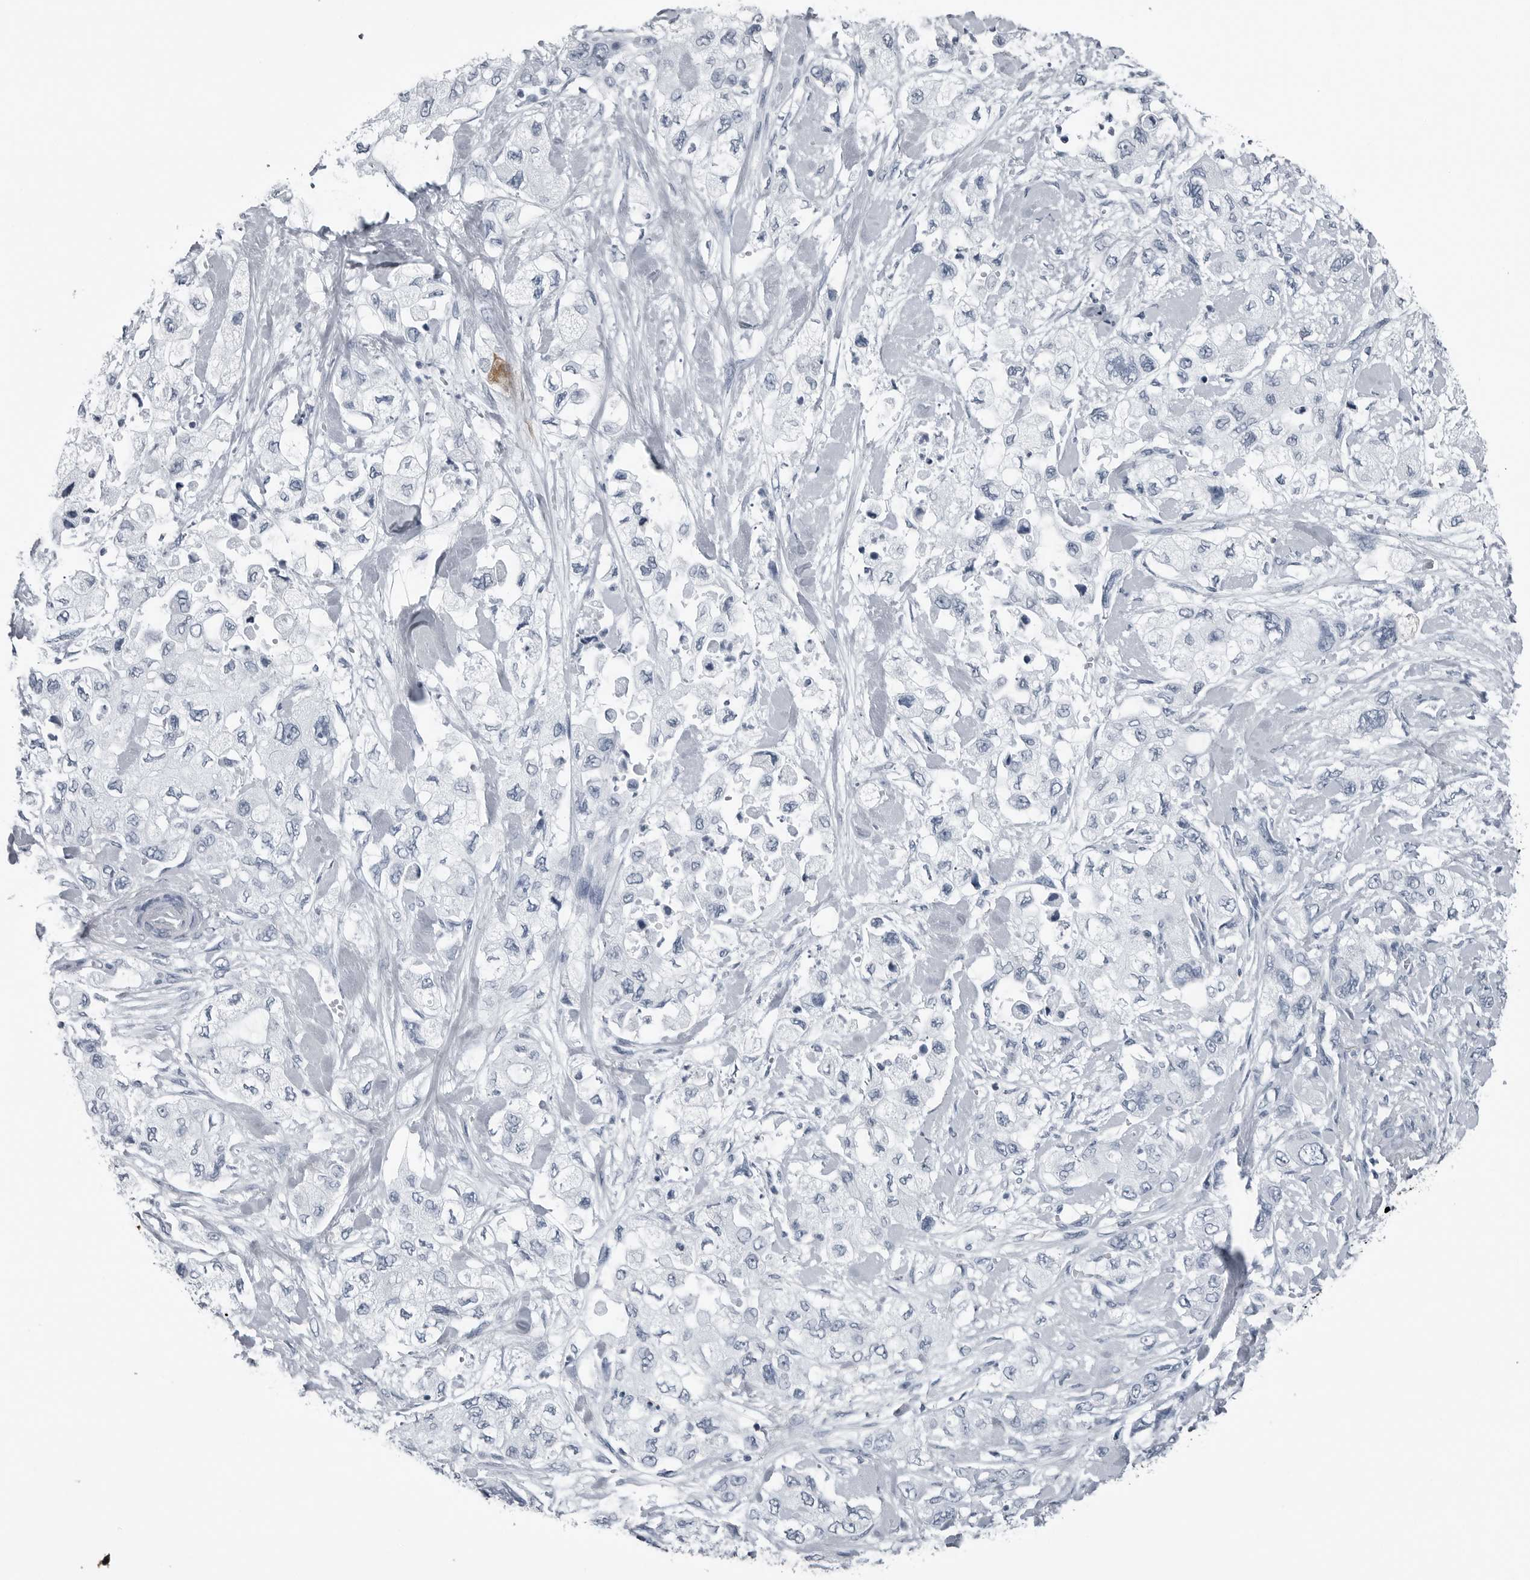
{"staining": {"intensity": "negative", "quantity": "none", "location": "none"}, "tissue": "pancreatic cancer", "cell_type": "Tumor cells", "image_type": "cancer", "snomed": [{"axis": "morphology", "description": "Adenocarcinoma, NOS"}, {"axis": "topography", "description": "Pancreas"}], "caption": "Pancreatic cancer stained for a protein using immunohistochemistry reveals no staining tumor cells.", "gene": "SPINK1", "patient": {"sex": "female", "age": 73}}